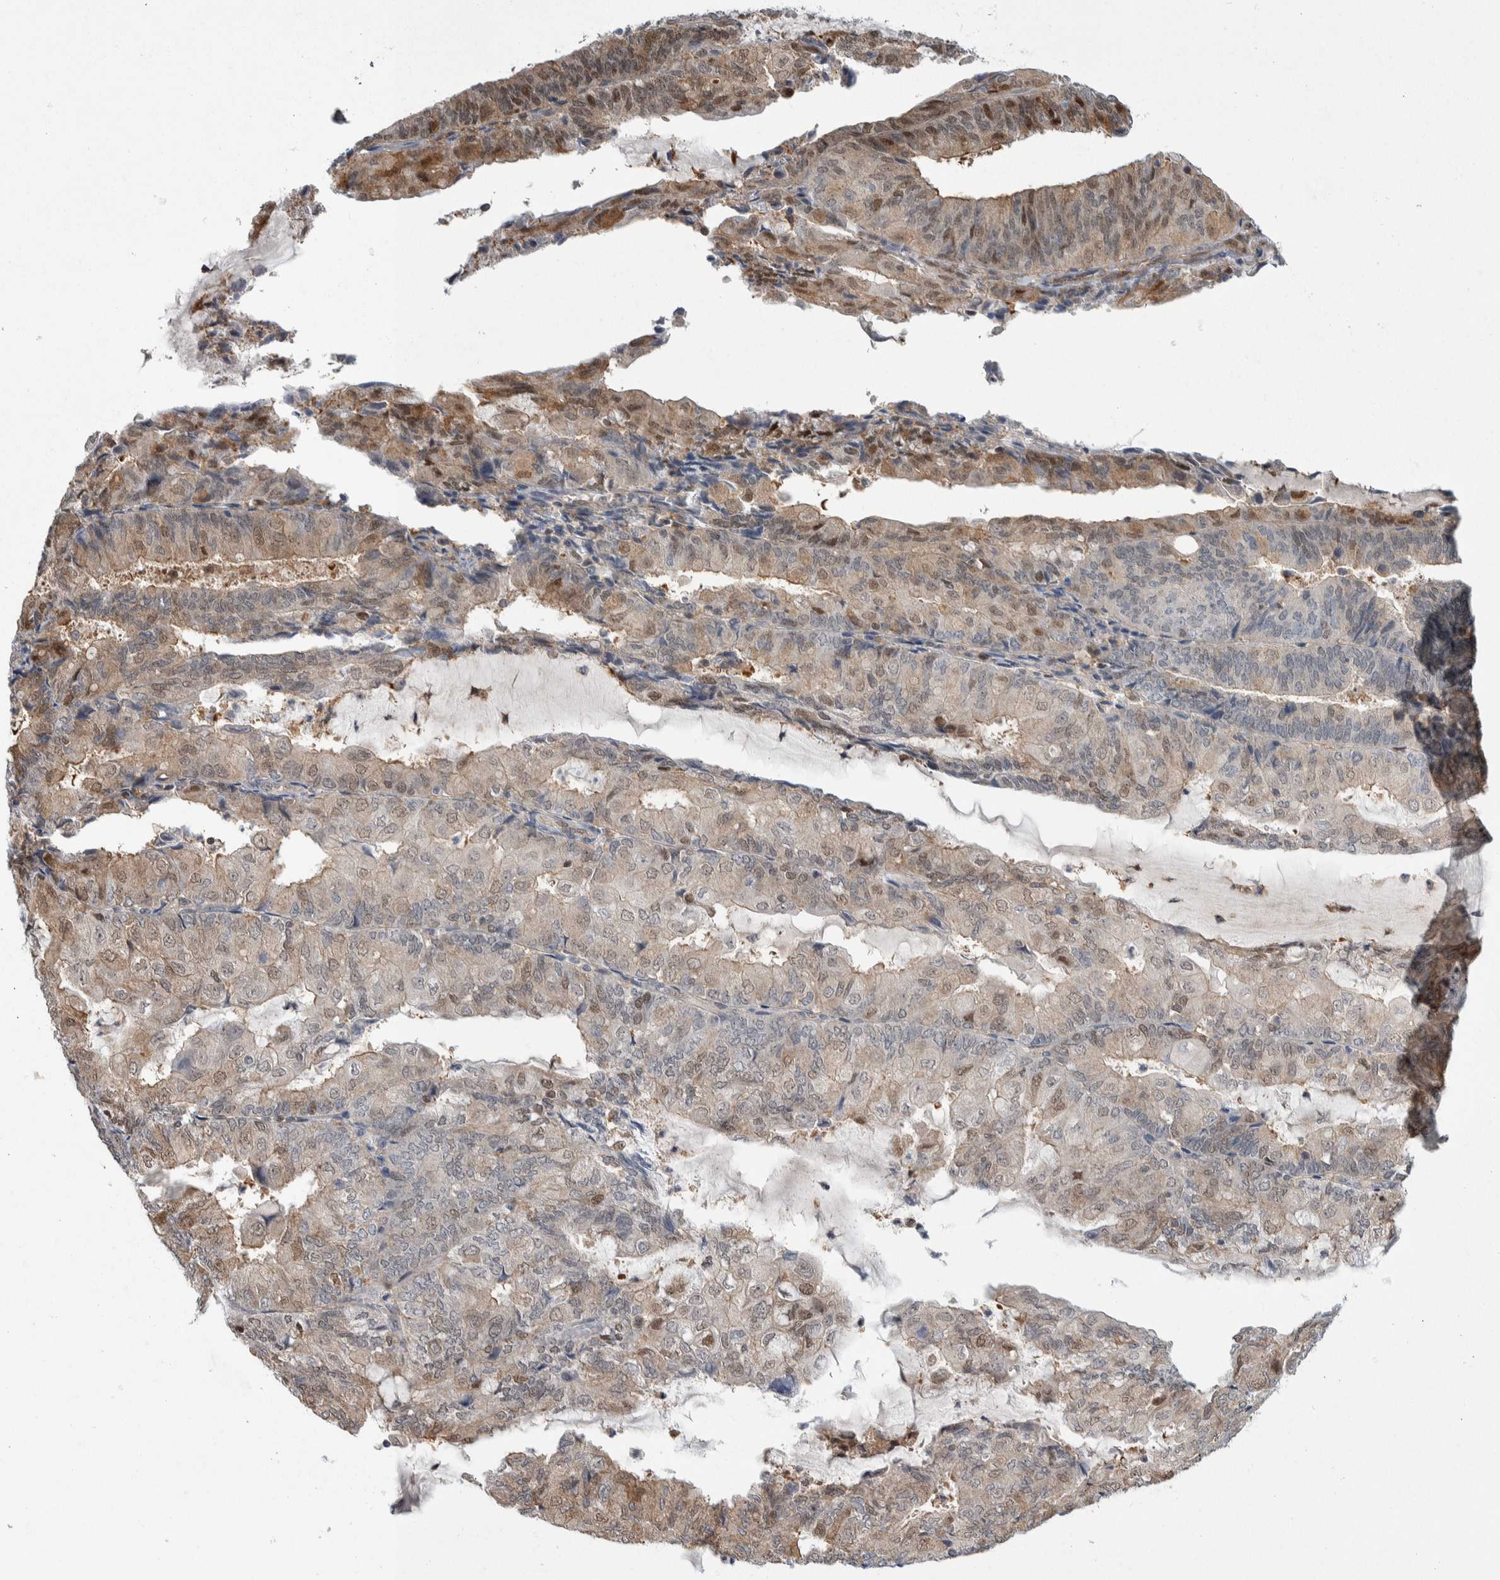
{"staining": {"intensity": "weak", "quantity": "25%-75%", "location": "cytoplasmic/membranous,nuclear"}, "tissue": "endometrial cancer", "cell_type": "Tumor cells", "image_type": "cancer", "snomed": [{"axis": "morphology", "description": "Adenocarcinoma, NOS"}, {"axis": "topography", "description": "Endometrium"}], "caption": "Endometrial cancer tissue displays weak cytoplasmic/membranous and nuclear staining in approximately 25%-75% of tumor cells", "gene": "PTPA", "patient": {"sex": "female", "age": 81}}